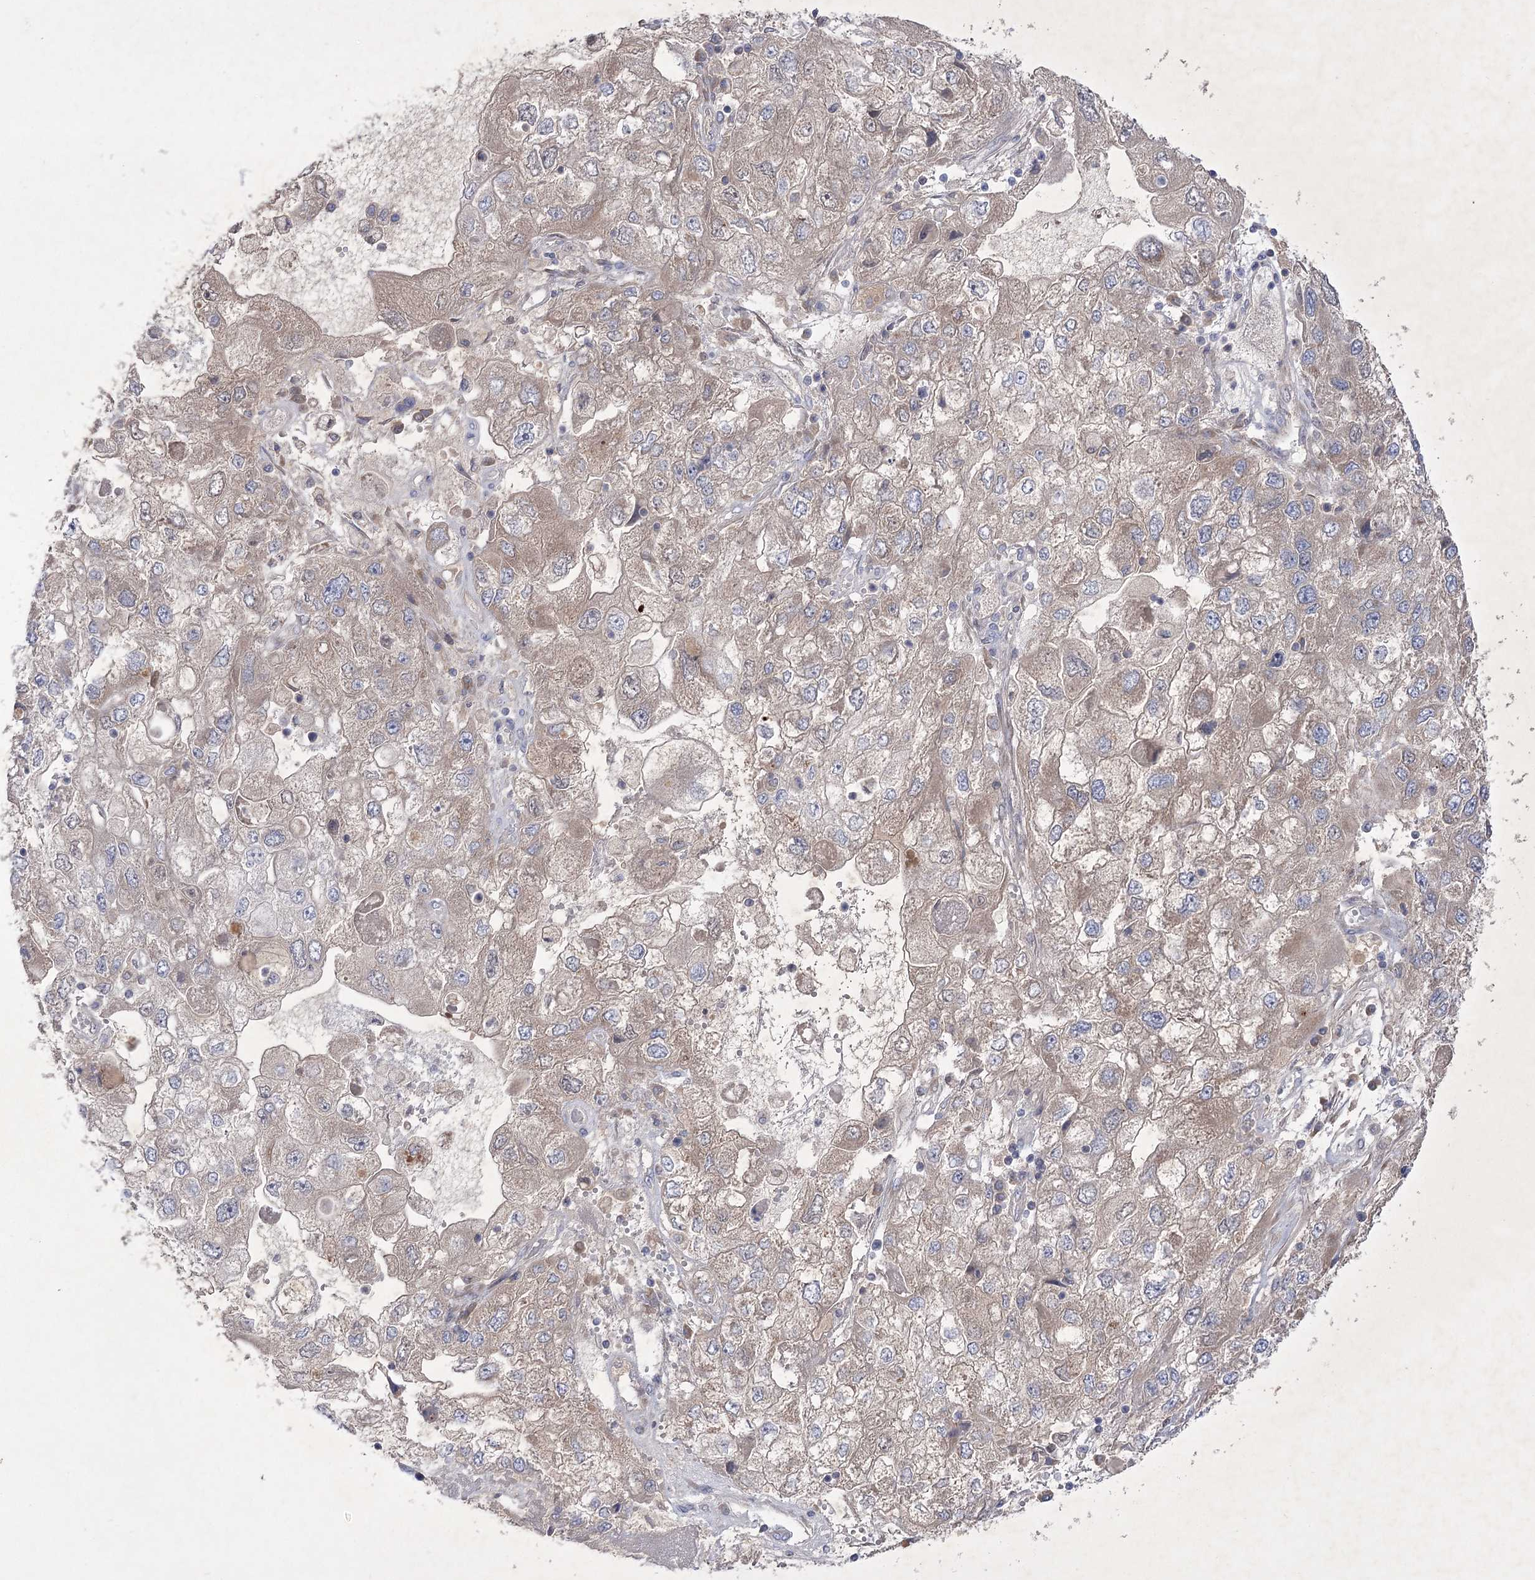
{"staining": {"intensity": "weak", "quantity": "25%-75%", "location": "cytoplasmic/membranous"}, "tissue": "endometrial cancer", "cell_type": "Tumor cells", "image_type": "cancer", "snomed": [{"axis": "morphology", "description": "Adenocarcinoma, NOS"}, {"axis": "topography", "description": "Endometrium"}], "caption": "Immunohistochemistry photomicrograph of endometrial adenocarcinoma stained for a protein (brown), which reveals low levels of weak cytoplasmic/membranous expression in approximately 25%-75% of tumor cells.", "gene": "GBF1", "patient": {"sex": "female", "age": 49}}